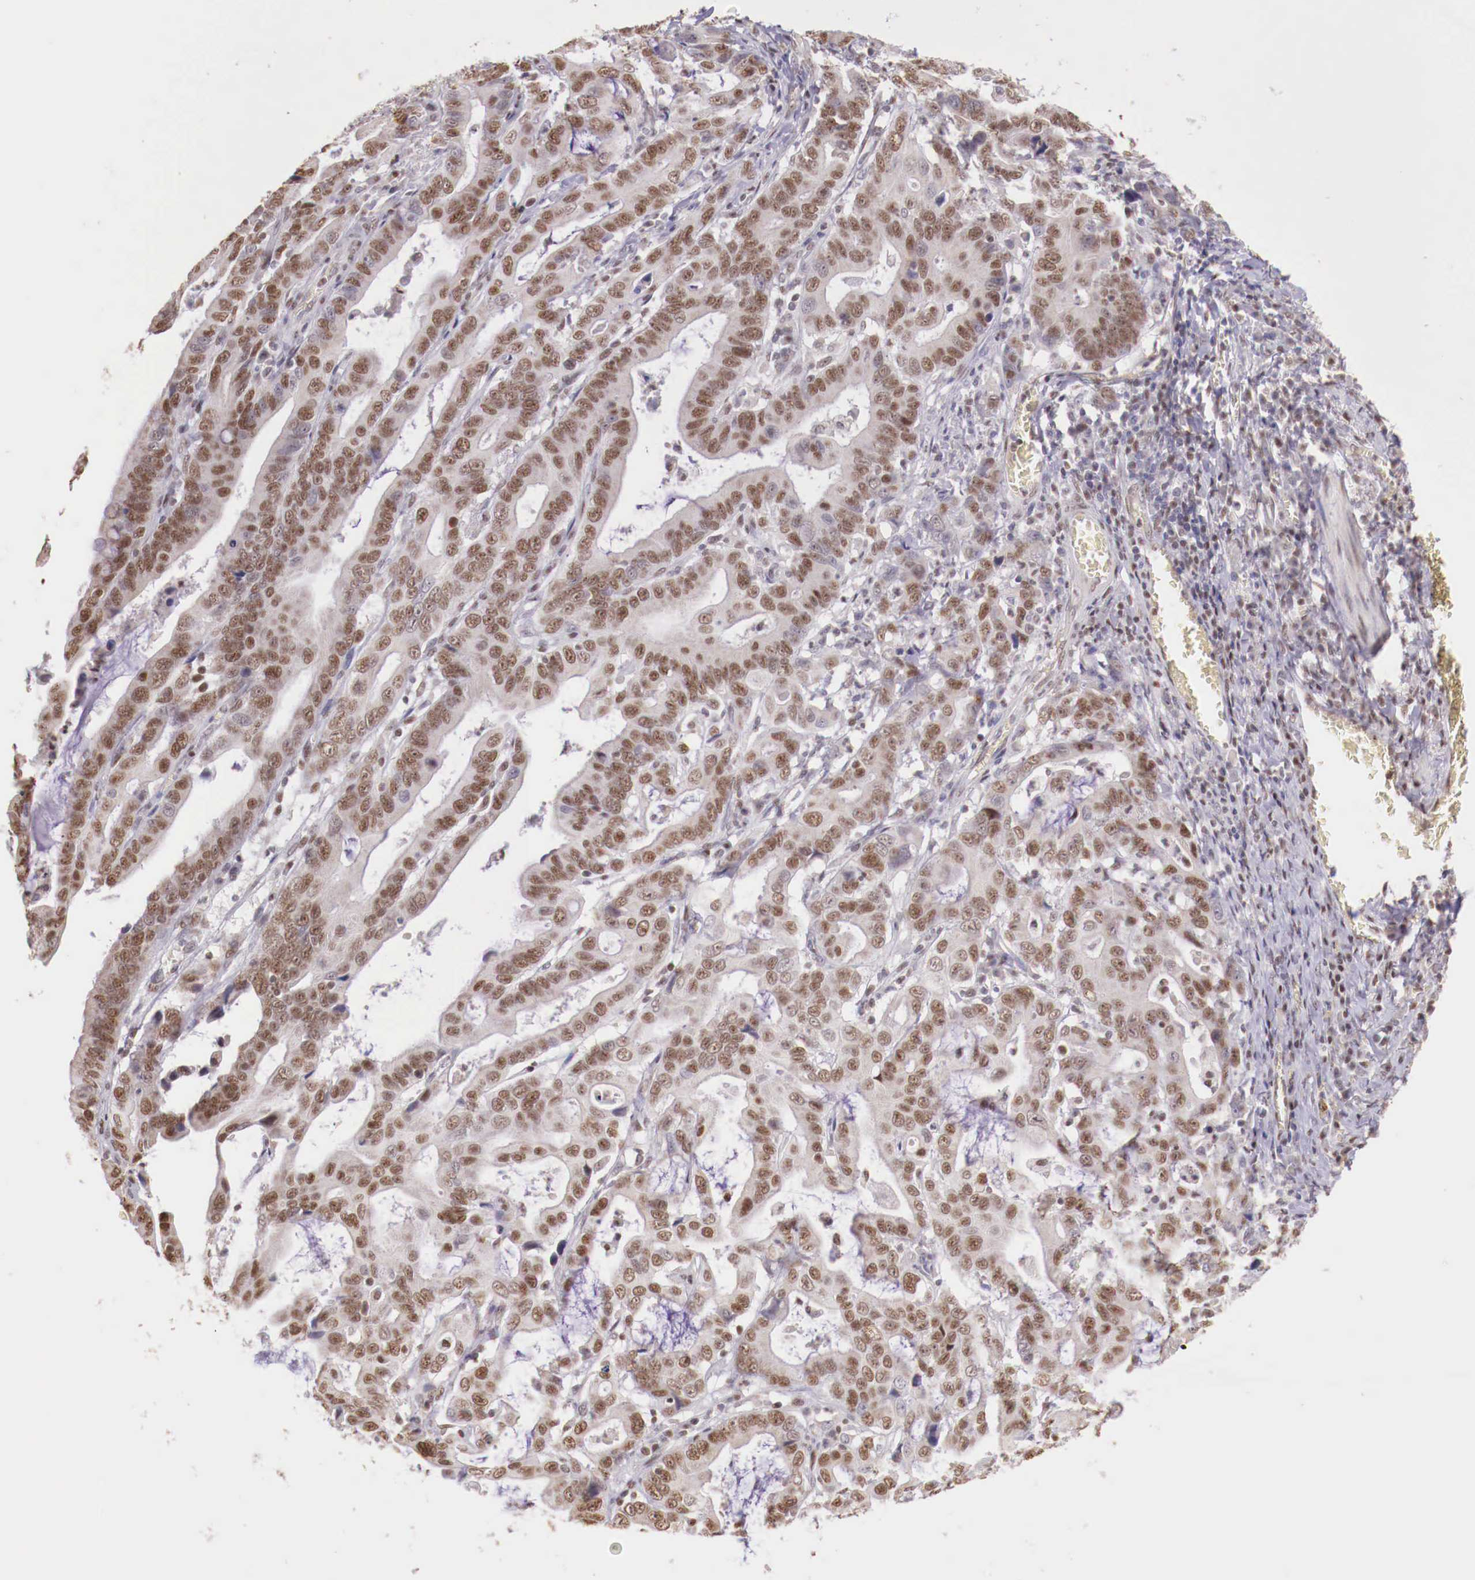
{"staining": {"intensity": "weak", "quantity": ">75%", "location": "nuclear"}, "tissue": "stomach cancer", "cell_type": "Tumor cells", "image_type": "cancer", "snomed": [{"axis": "morphology", "description": "Adenocarcinoma, NOS"}, {"axis": "topography", "description": "Stomach, upper"}], "caption": "Human stomach cancer (adenocarcinoma) stained for a protein (brown) shows weak nuclear positive expression in about >75% of tumor cells.", "gene": "SP1", "patient": {"sex": "male", "age": 63}}